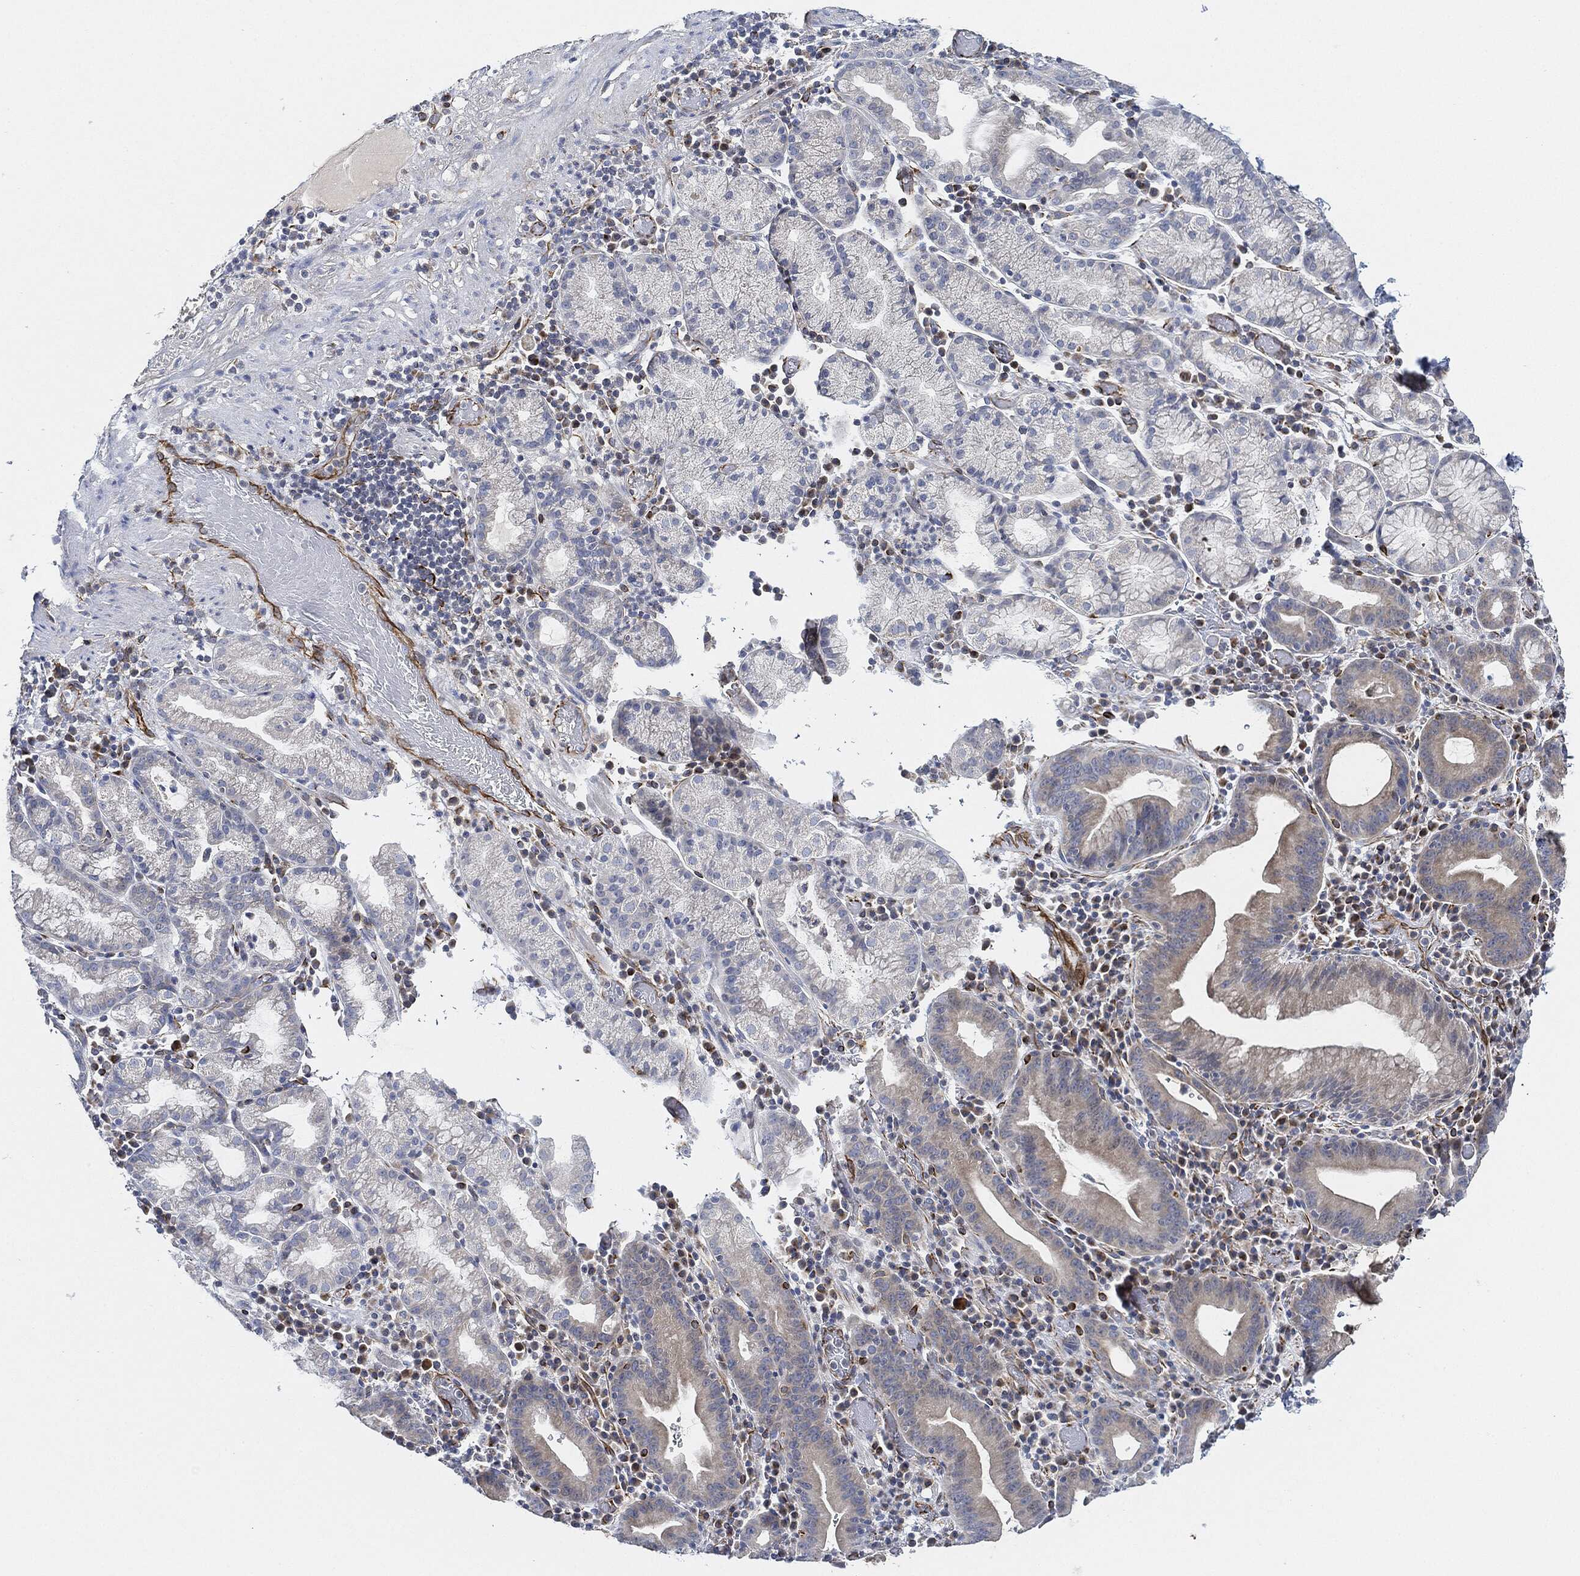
{"staining": {"intensity": "weak", "quantity": "<25%", "location": "cytoplasmic/membranous"}, "tissue": "stomach cancer", "cell_type": "Tumor cells", "image_type": "cancer", "snomed": [{"axis": "morphology", "description": "Adenocarcinoma, NOS"}, {"axis": "topography", "description": "Stomach"}], "caption": "A high-resolution photomicrograph shows IHC staining of stomach cancer, which displays no significant positivity in tumor cells.", "gene": "THSD1", "patient": {"sex": "male", "age": 79}}